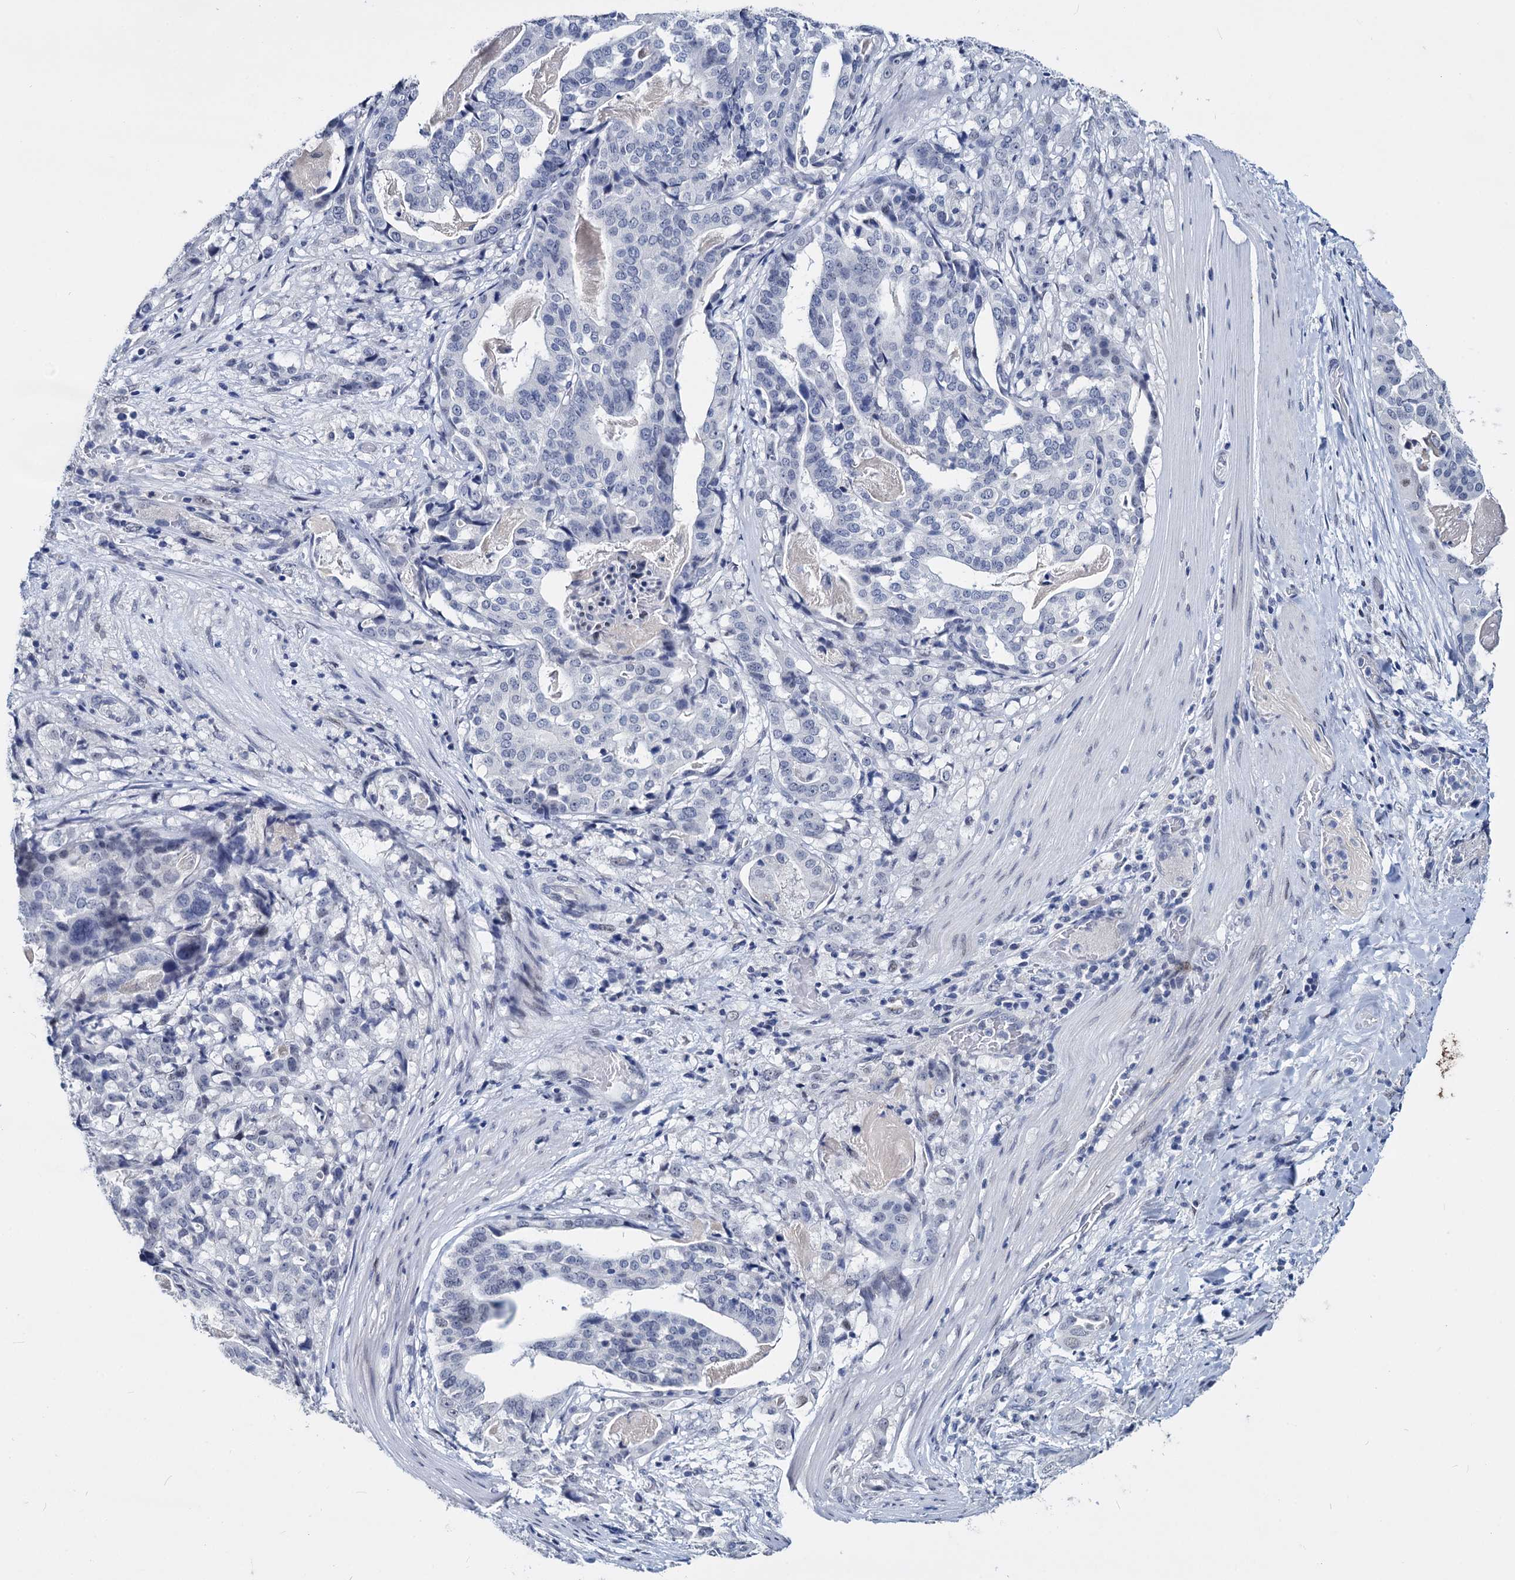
{"staining": {"intensity": "negative", "quantity": "none", "location": "none"}, "tissue": "stomach cancer", "cell_type": "Tumor cells", "image_type": "cancer", "snomed": [{"axis": "morphology", "description": "Adenocarcinoma, NOS"}, {"axis": "topography", "description": "Stomach"}], "caption": "DAB immunohistochemical staining of human stomach cancer reveals no significant expression in tumor cells.", "gene": "MAGEA4", "patient": {"sex": "male", "age": 48}}